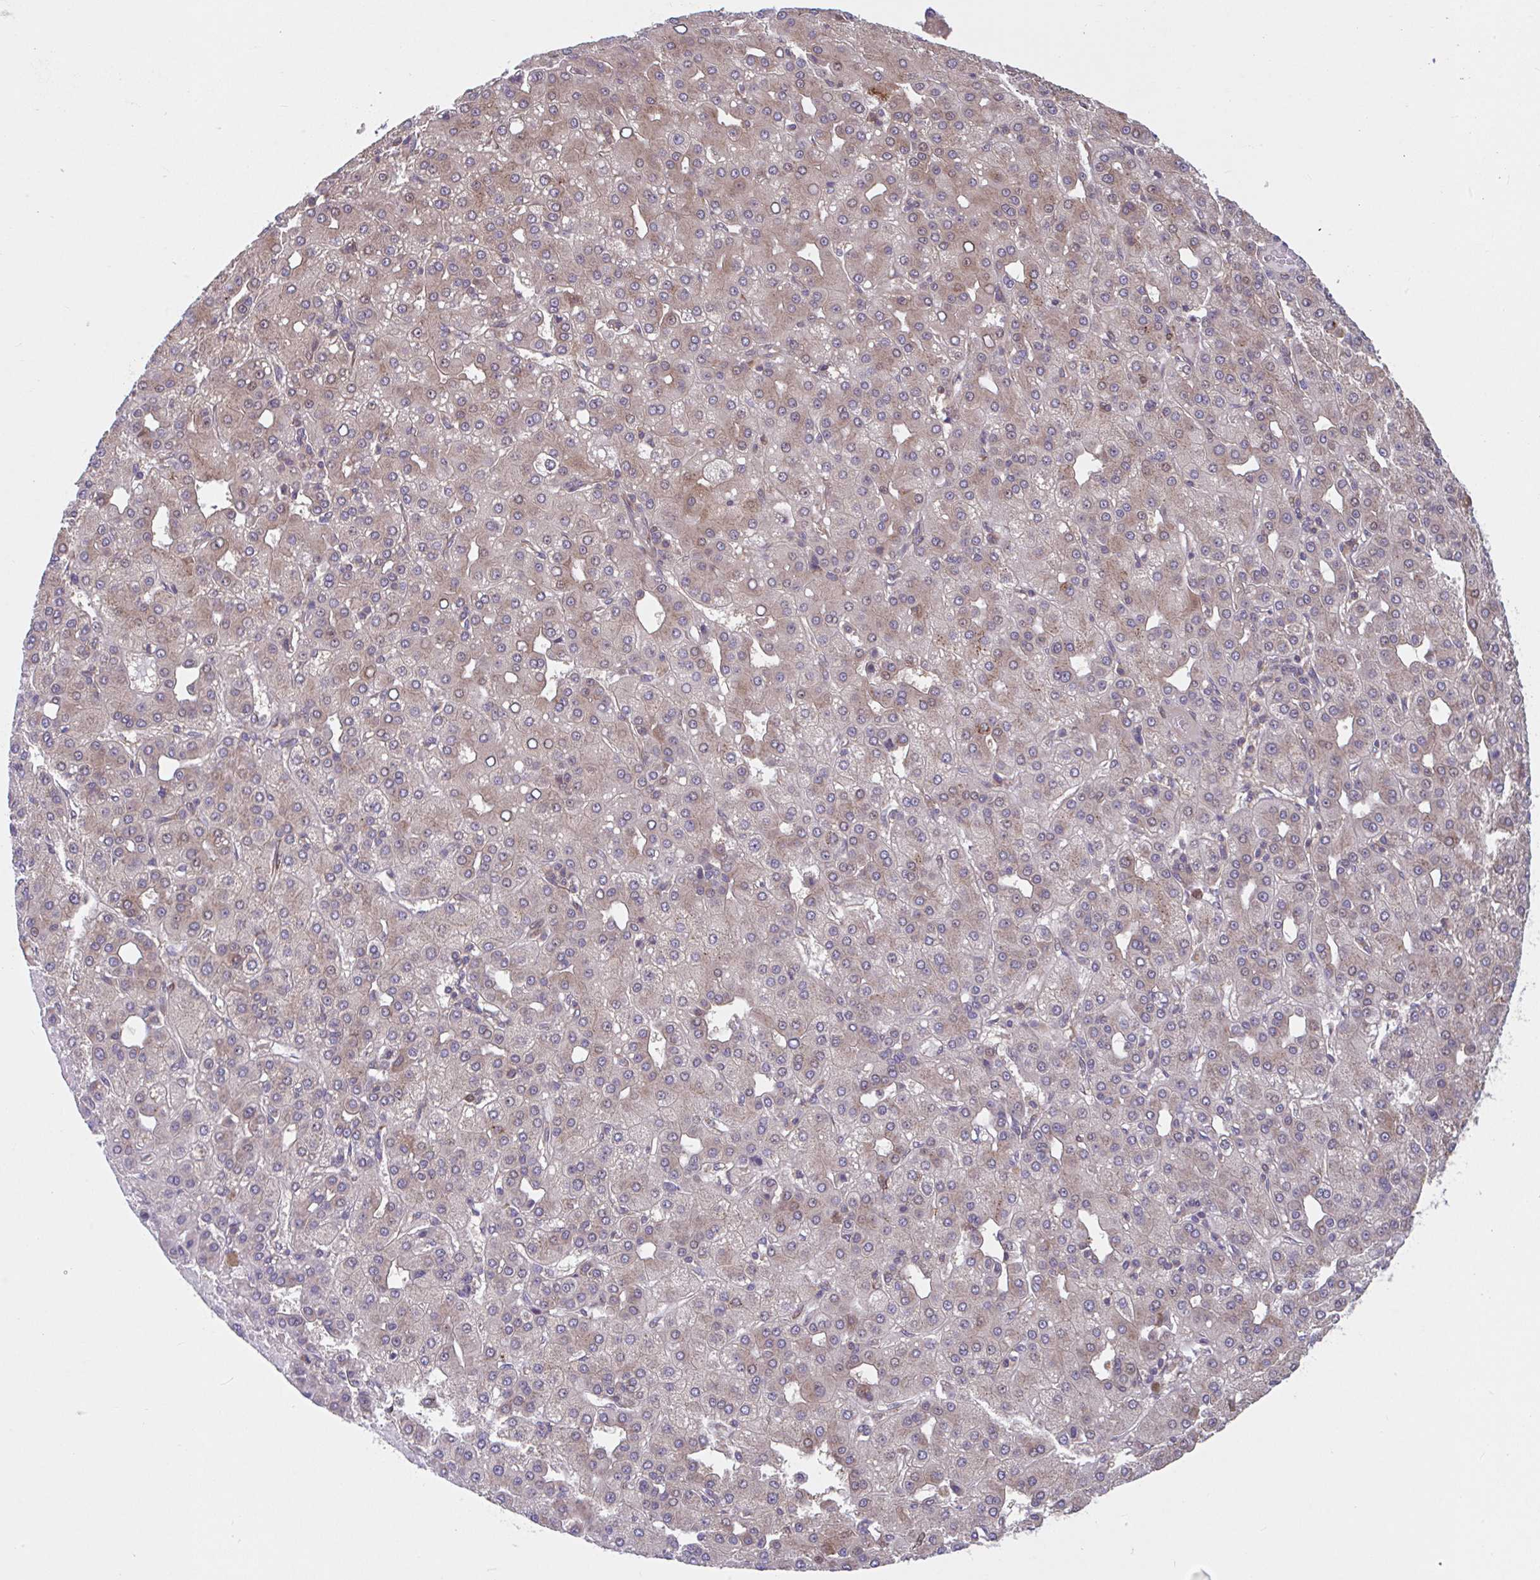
{"staining": {"intensity": "weak", "quantity": "25%-75%", "location": "cytoplasmic/membranous"}, "tissue": "liver cancer", "cell_type": "Tumor cells", "image_type": "cancer", "snomed": [{"axis": "morphology", "description": "Carcinoma, Hepatocellular, NOS"}, {"axis": "topography", "description": "Liver"}], "caption": "DAB immunohistochemical staining of human hepatocellular carcinoma (liver) reveals weak cytoplasmic/membranous protein expression in approximately 25%-75% of tumor cells. The protein of interest is stained brown, and the nuclei are stained in blue (DAB (3,3'-diaminobenzidine) IHC with brightfield microscopy, high magnification).", "gene": "LMNTD2", "patient": {"sex": "male", "age": 65}}